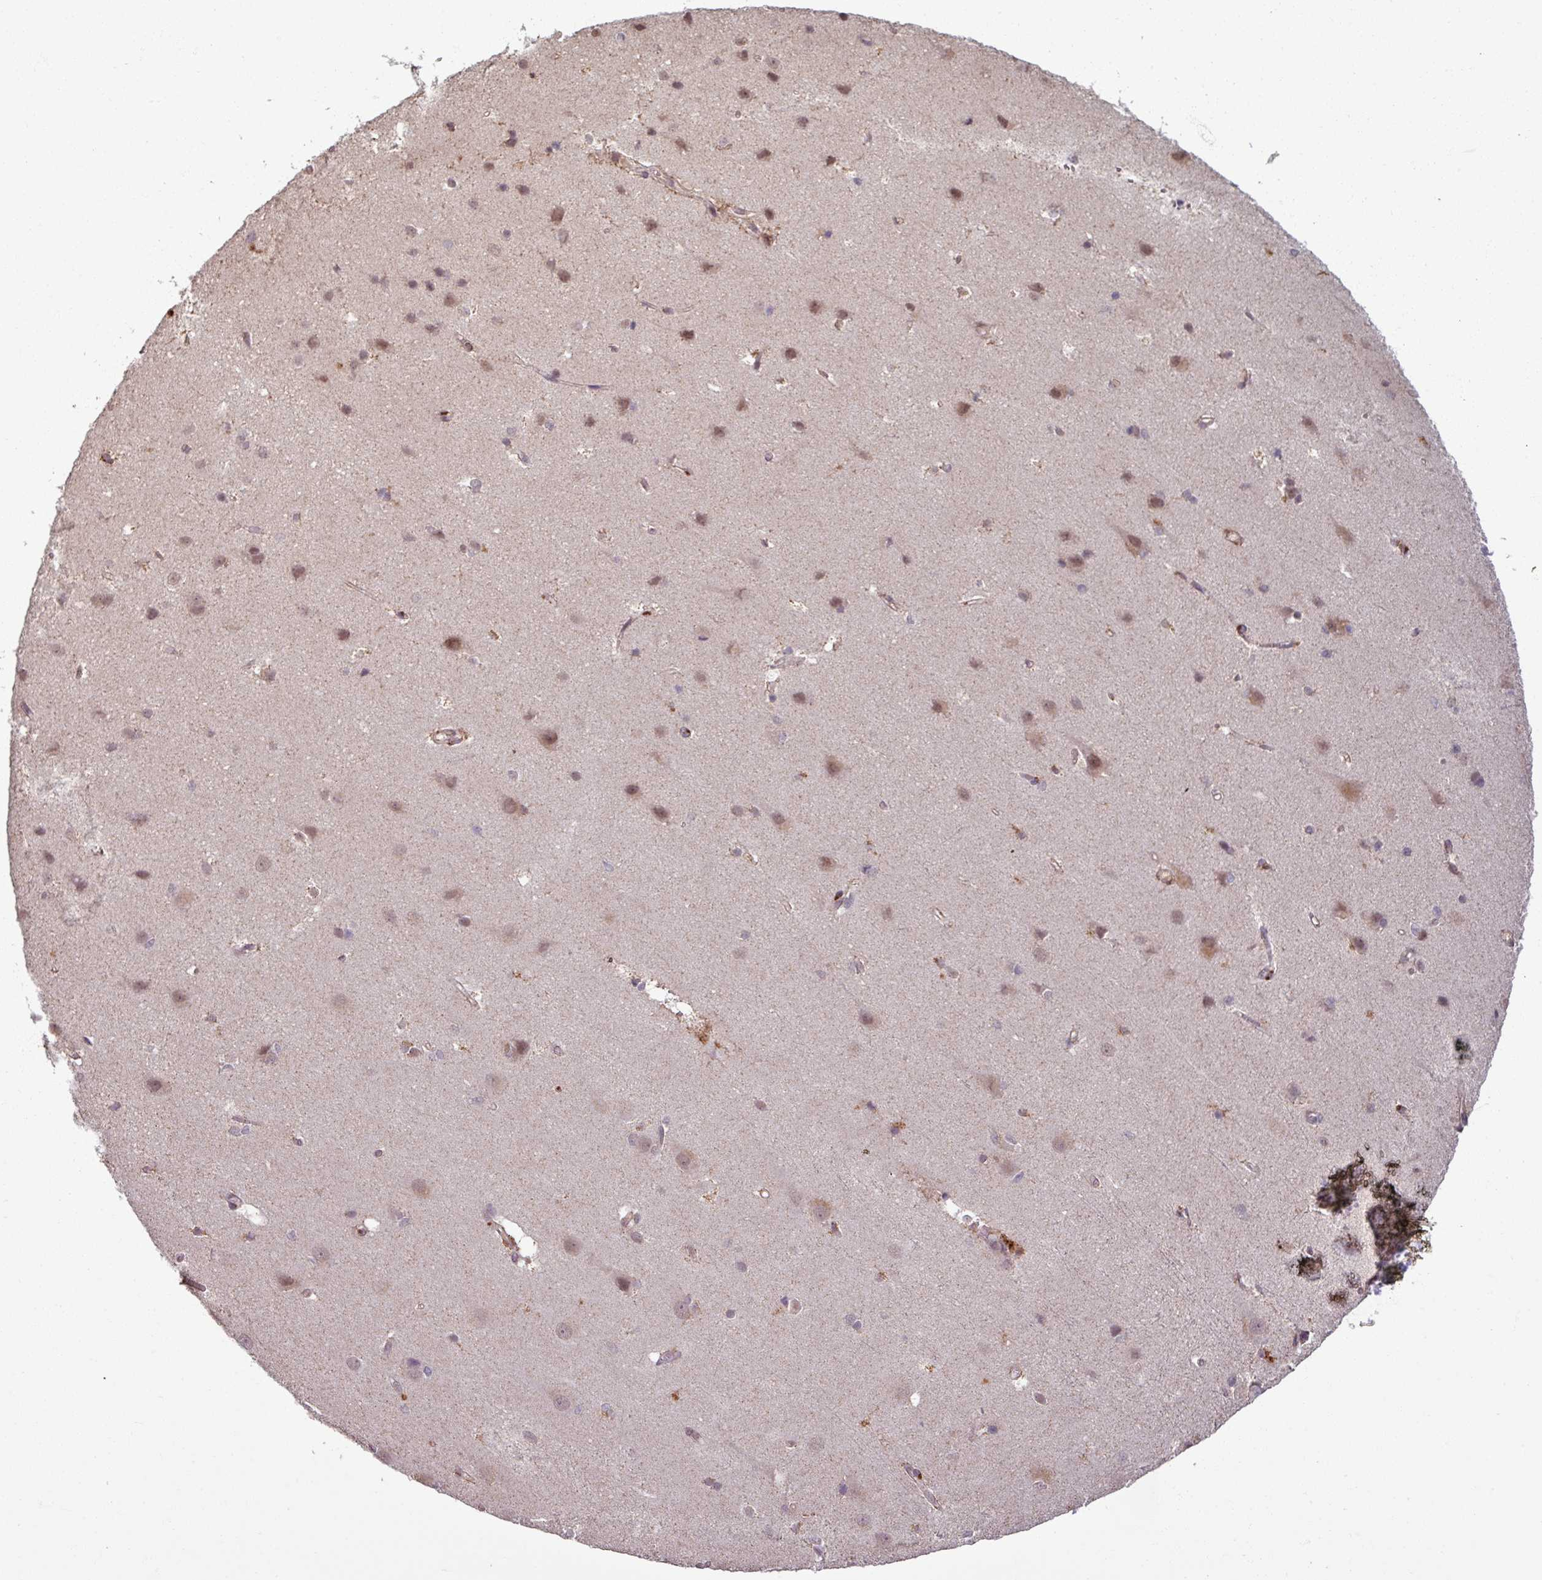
{"staining": {"intensity": "moderate", "quantity": "25%-75%", "location": "cytoplasmic/membranous"}, "tissue": "cerebral cortex", "cell_type": "Endothelial cells", "image_type": "normal", "snomed": [{"axis": "morphology", "description": "Normal tissue, NOS"}, {"axis": "topography", "description": "Cerebral cortex"}], "caption": "Immunohistochemistry (DAB) staining of unremarkable cerebral cortex displays moderate cytoplasmic/membranous protein expression in about 25%-75% of endothelial cells. The protein of interest is shown in brown color, while the nuclei are stained blue.", "gene": "OR6B1", "patient": {"sex": "male", "age": 37}}